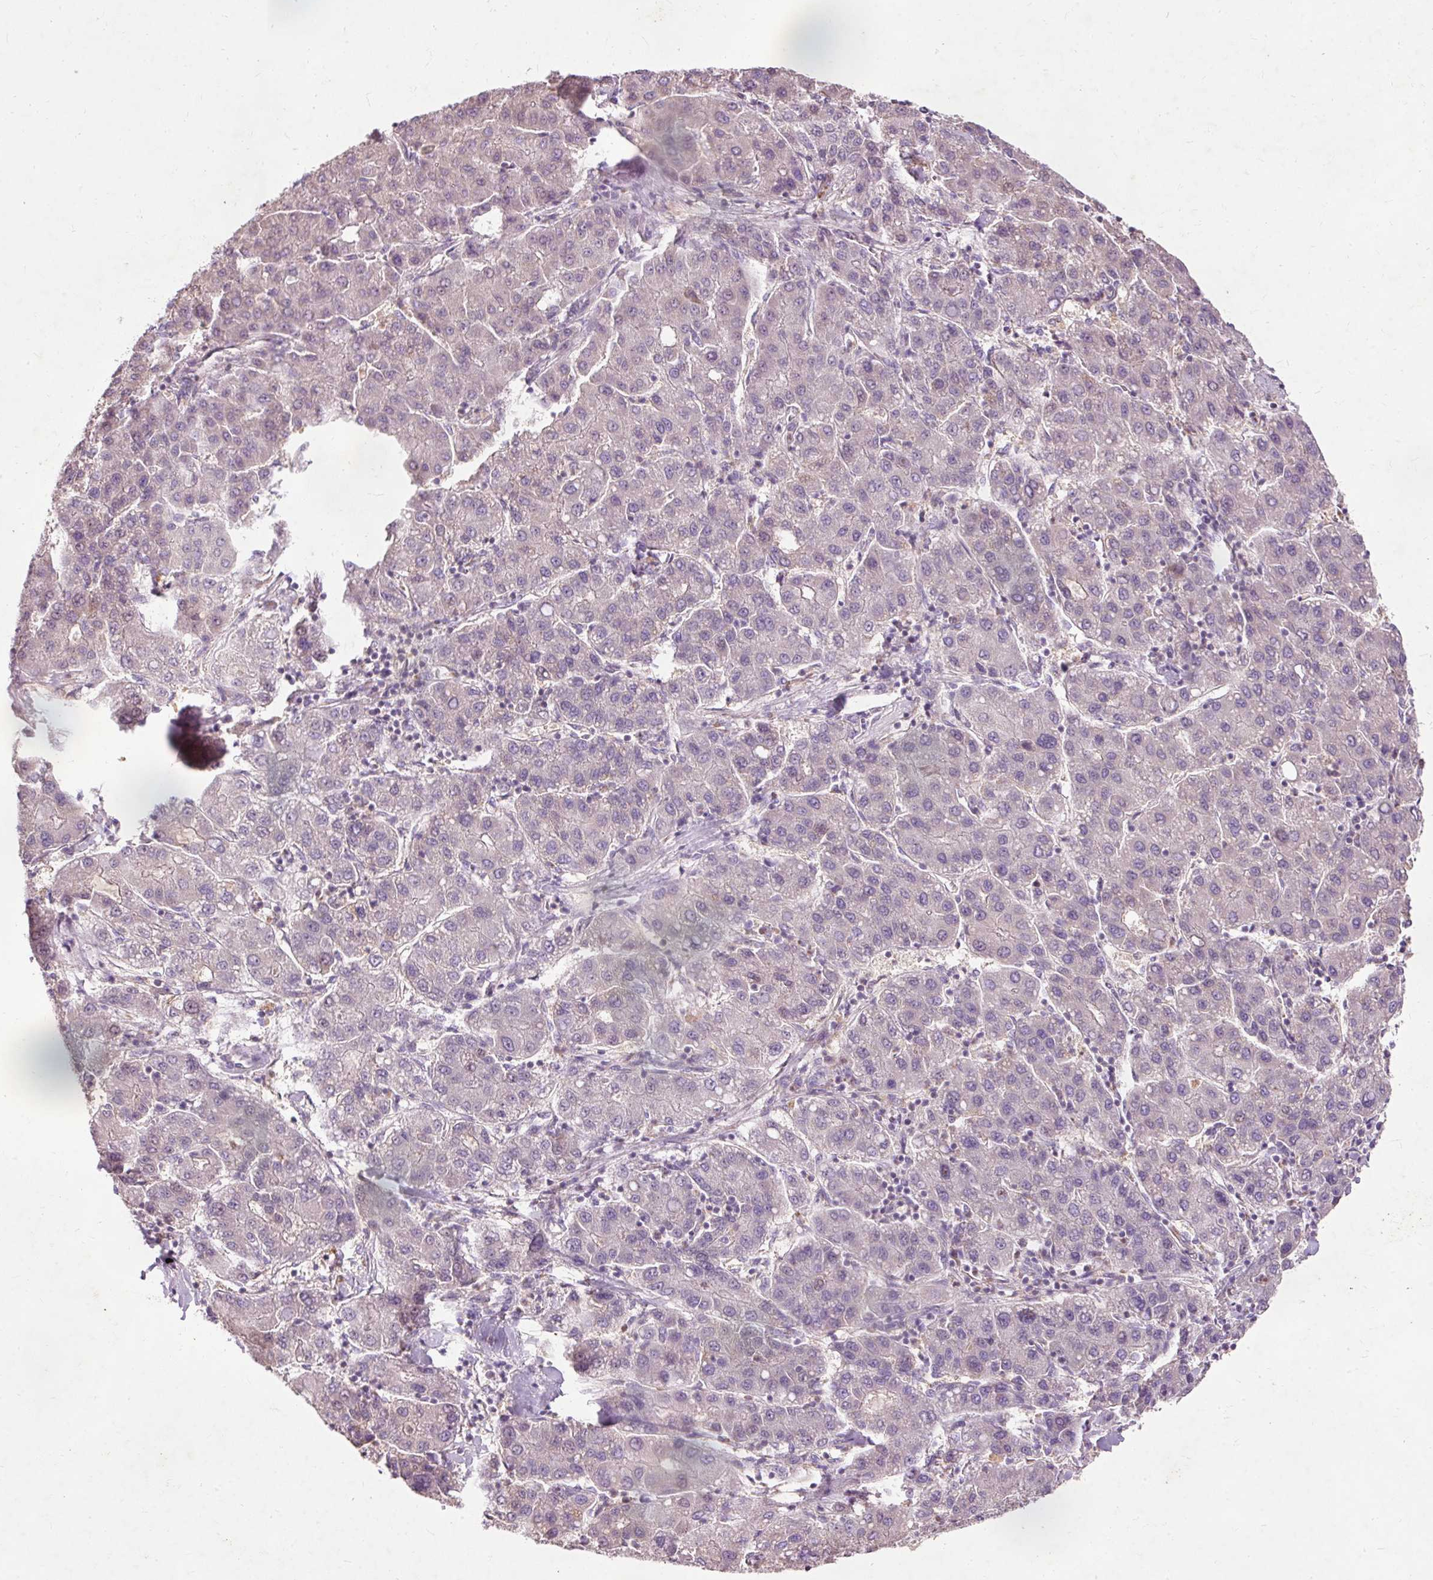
{"staining": {"intensity": "negative", "quantity": "none", "location": "none"}, "tissue": "liver cancer", "cell_type": "Tumor cells", "image_type": "cancer", "snomed": [{"axis": "morphology", "description": "Carcinoma, Hepatocellular, NOS"}, {"axis": "topography", "description": "Liver"}], "caption": "A micrograph of hepatocellular carcinoma (liver) stained for a protein displays no brown staining in tumor cells. (Immunohistochemistry, brightfield microscopy, high magnification).", "gene": "PRDX5", "patient": {"sex": "male", "age": 65}}